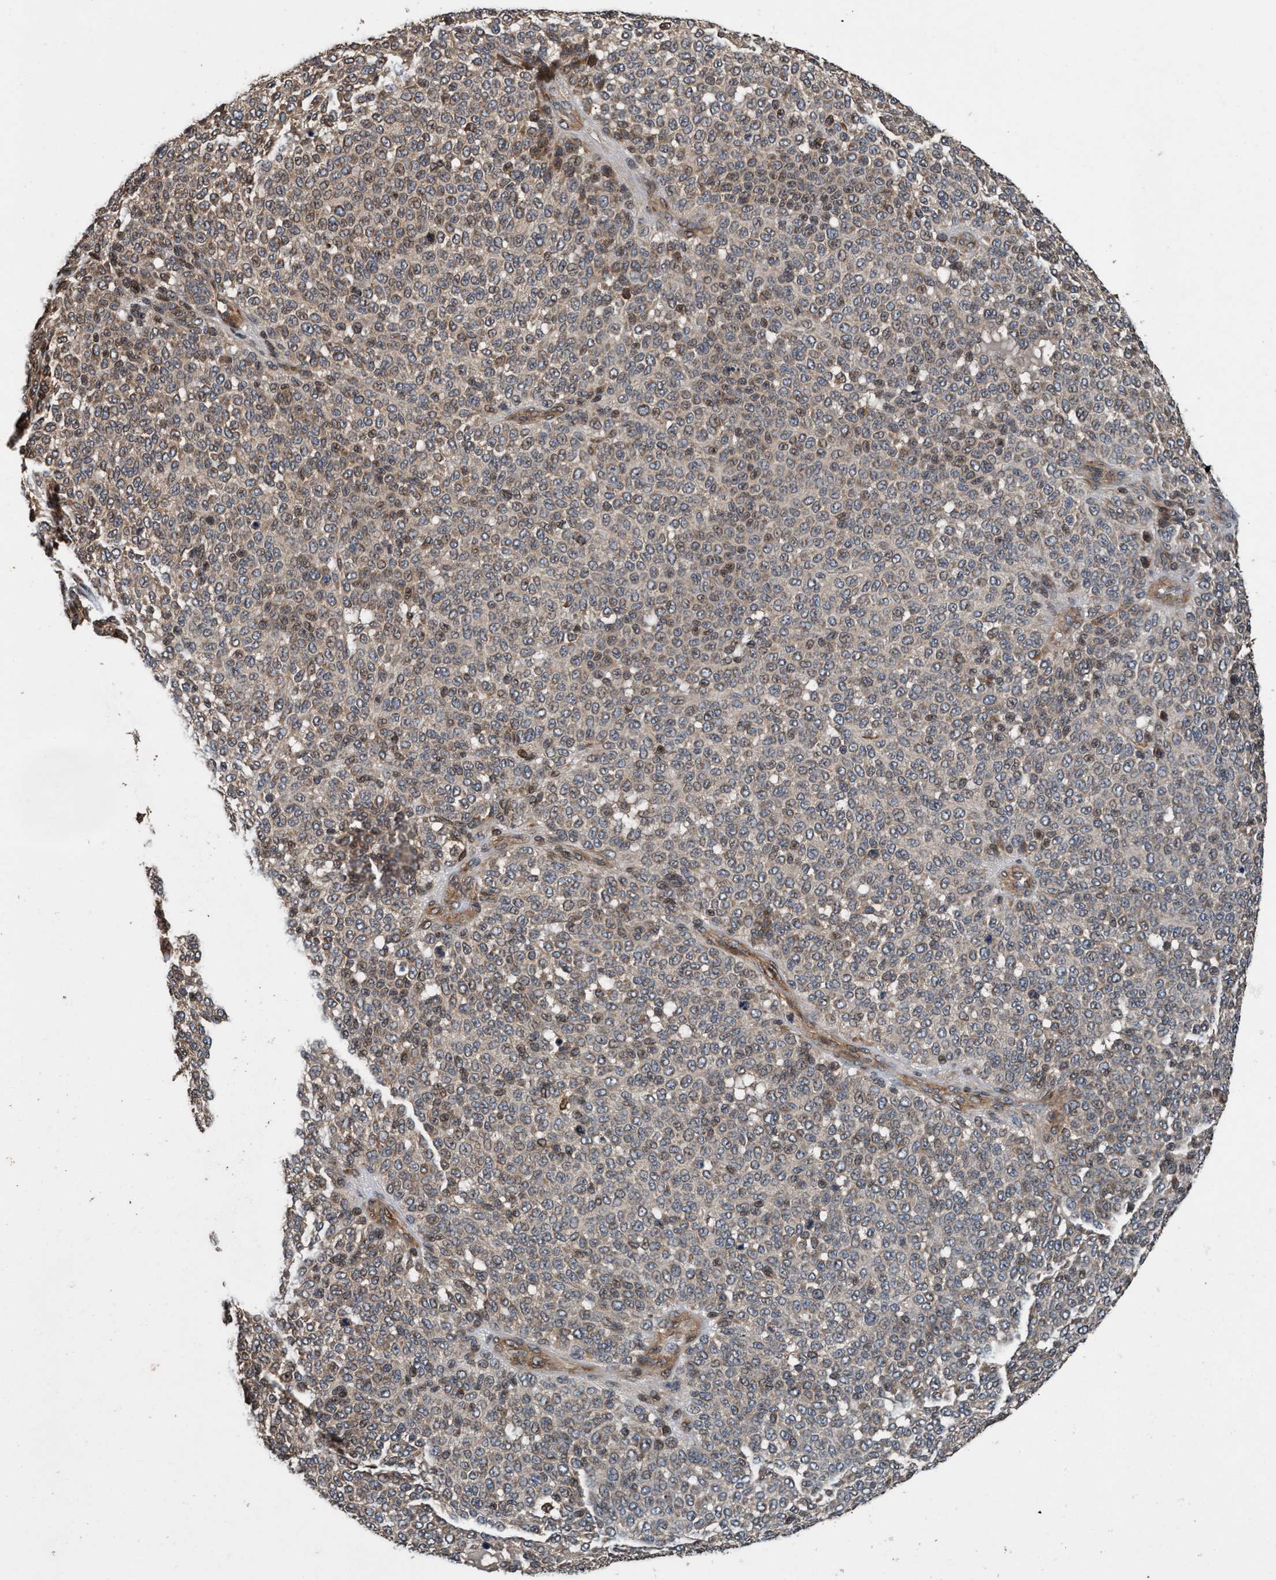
{"staining": {"intensity": "moderate", "quantity": "25%-75%", "location": "cytoplasmic/membranous"}, "tissue": "melanoma", "cell_type": "Tumor cells", "image_type": "cancer", "snomed": [{"axis": "morphology", "description": "Malignant melanoma, NOS"}, {"axis": "topography", "description": "Skin"}], "caption": "A brown stain highlights moderate cytoplasmic/membranous expression of a protein in human melanoma tumor cells.", "gene": "MACC1", "patient": {"sex": "male", "age": 59}}